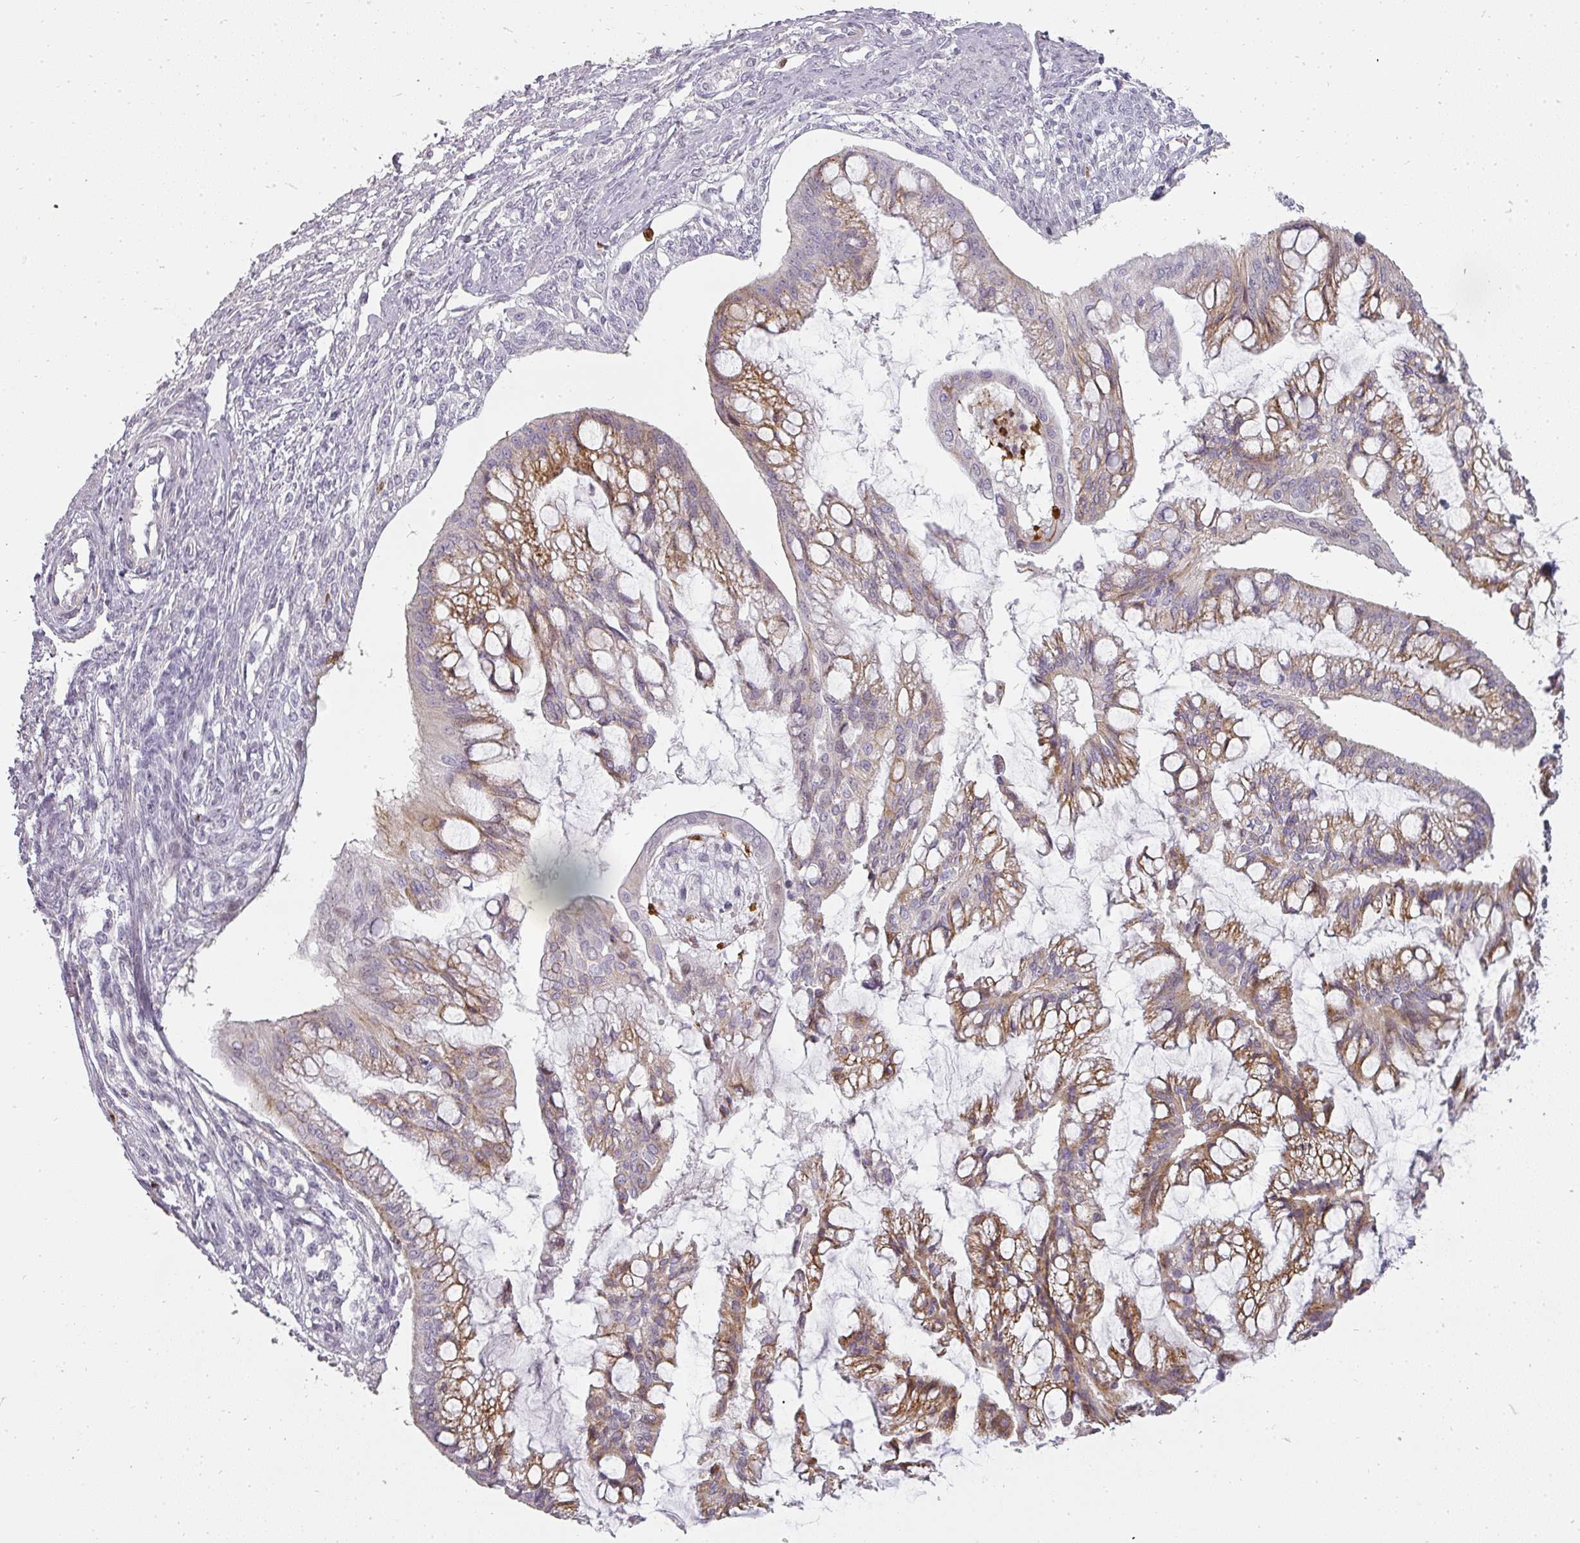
{"staining": {"intensity": "moderate", "quantity": "25%-75%", "location": "cytoplasmic/membranous"}, "tissue": "ovarian cancer", "cell_type": "Tumor cells", "image_type": "cancer", "snomed": [{"axis": "morphology", "description": "Cystadenocarcinoma, mucinous, NOS"}, {"axis": "topography", "description": "Ovary"}], "caption": "Human ovarian mucinous cystadenocarcinoma stained for a protein (brown) displays moderate cytoplasmic/membranous positive expression in approximately 25%-75% of tumor cells.", "gene": "BIK", "patient": {"sex": "female", "age": 73}}